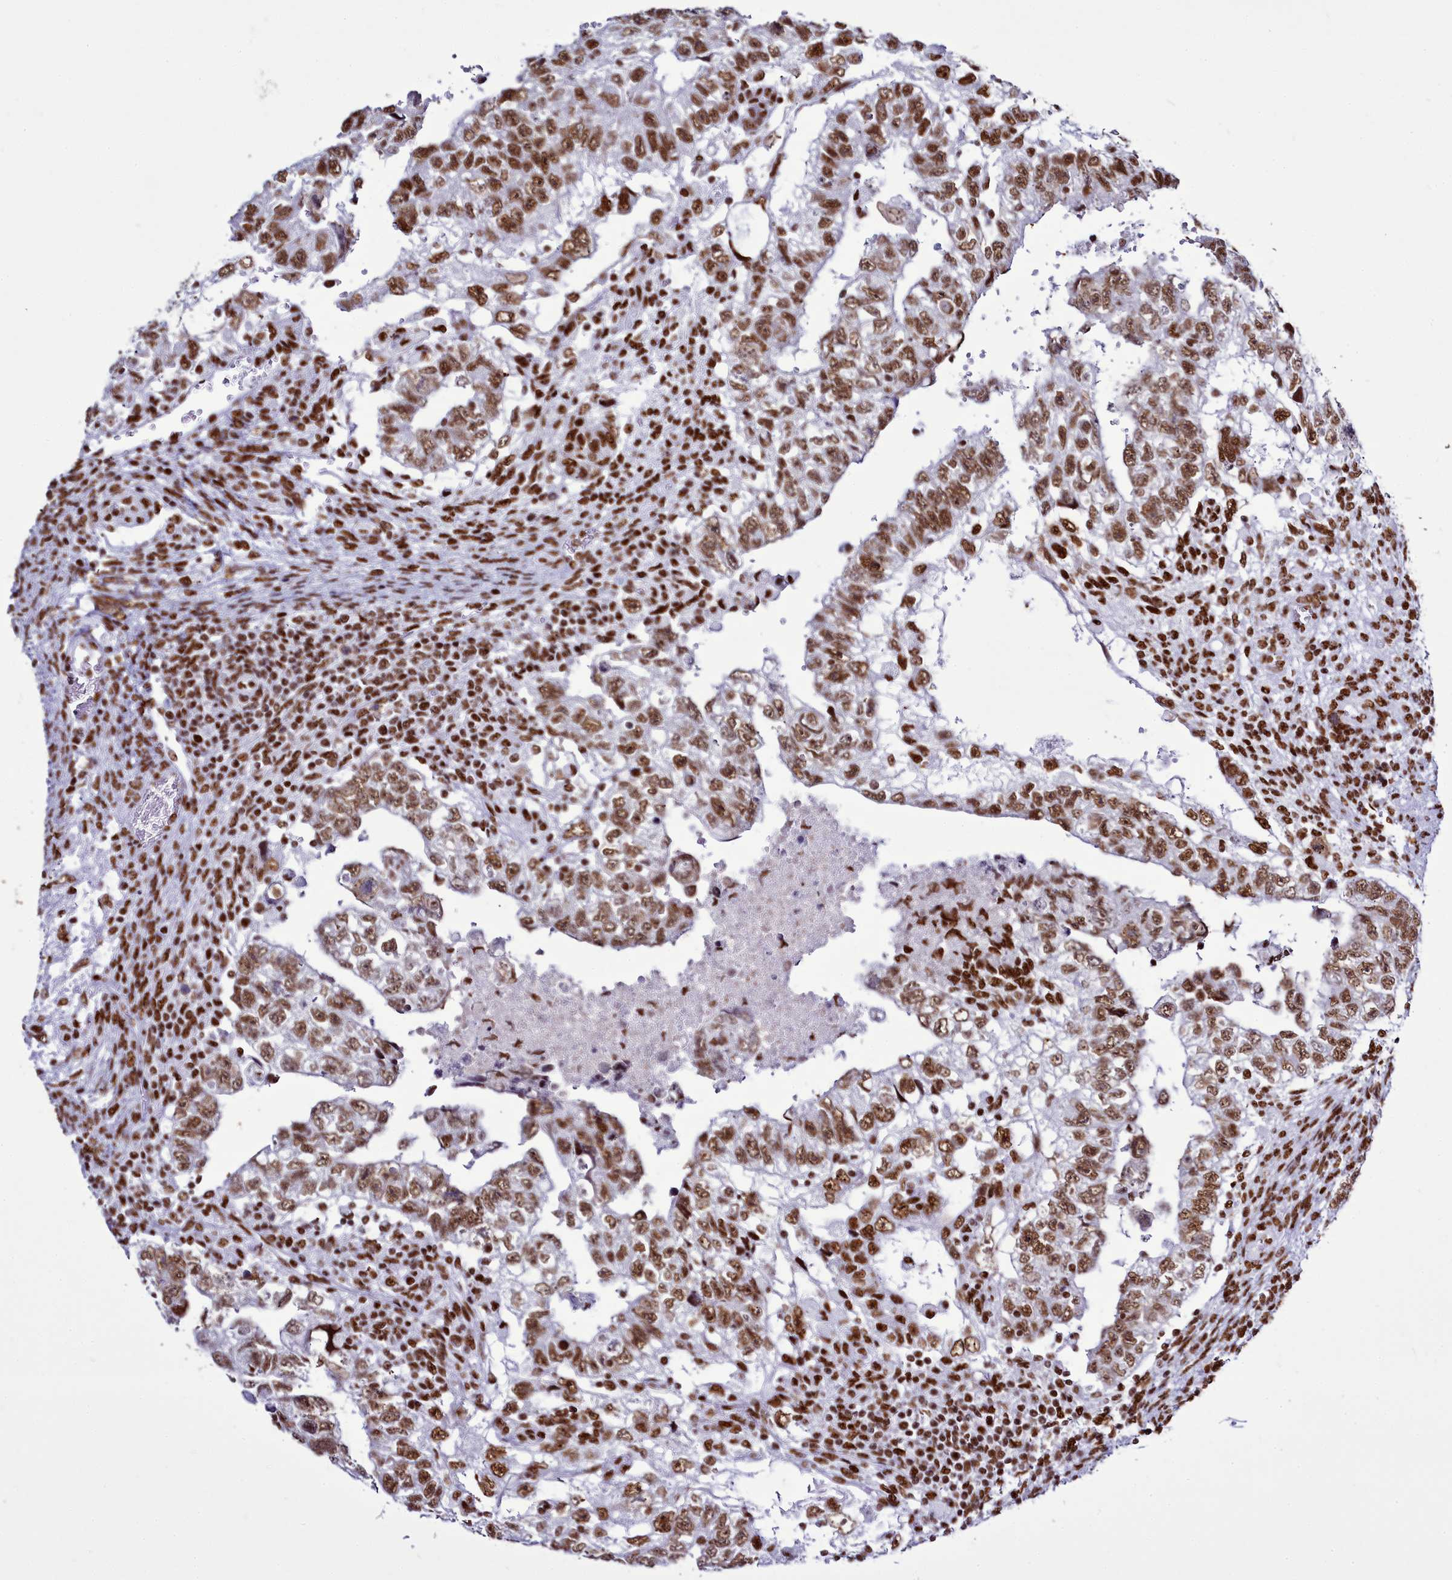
{"staining": {"intensity": "moderate", "quantity": ">75%", "location": "nuclear"}, "tissue": "testis cancer", "cell_type": "Tumor cells", "image_type": "cancer", "snomed": [{"axis": "morphology", "description": "Carcinoma, Embryonal, NOS"}, {"axis": "topography", "description": "Testis"}], "caption": "The immunohistochemical stain highlights moderate nuclear expression in tumor cells of testis cancer (embryonal carcinoma) tissue.", "gene": "RALY", "patient": {"sex": "male", "age": 36}}